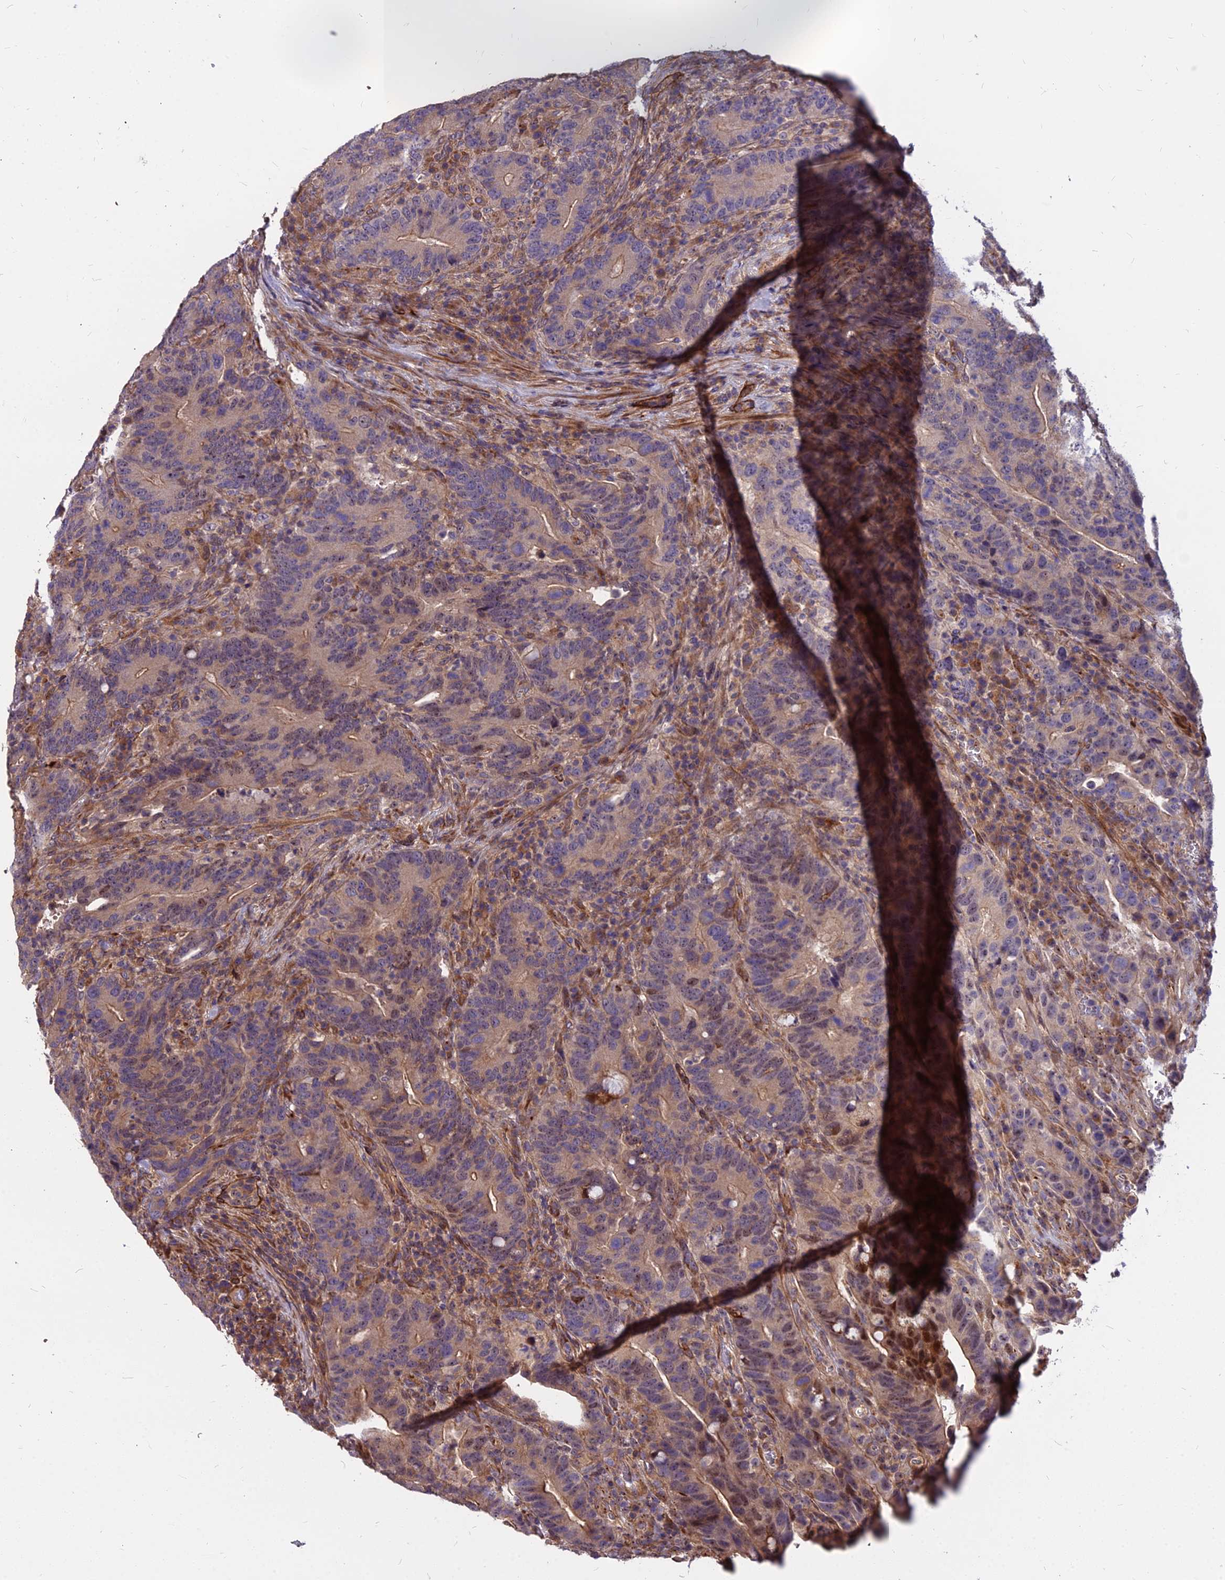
{"staining": {"intensity": "strong", "quantity": "<25%", "location": "cytoplasmic/membranous,nuclear"}, "tissue": "colorectal cancer", "cell_type": "Tumor cells", "image_type": "cancer", "snomed": [{"axis": "morphology", "description": "Adenocarcinoma, NOS"}, {"axis": "topography", "description": "Colon"}], "caption": "Colorectal adenocarcinoma stained with a brown dye demonstrates strong cytoplasmic/membranous and nuclear positive expression in approximately <25% of tumor cells.", "gene": "TCEA3", "patient": {"sex": "female", "age": 66}}